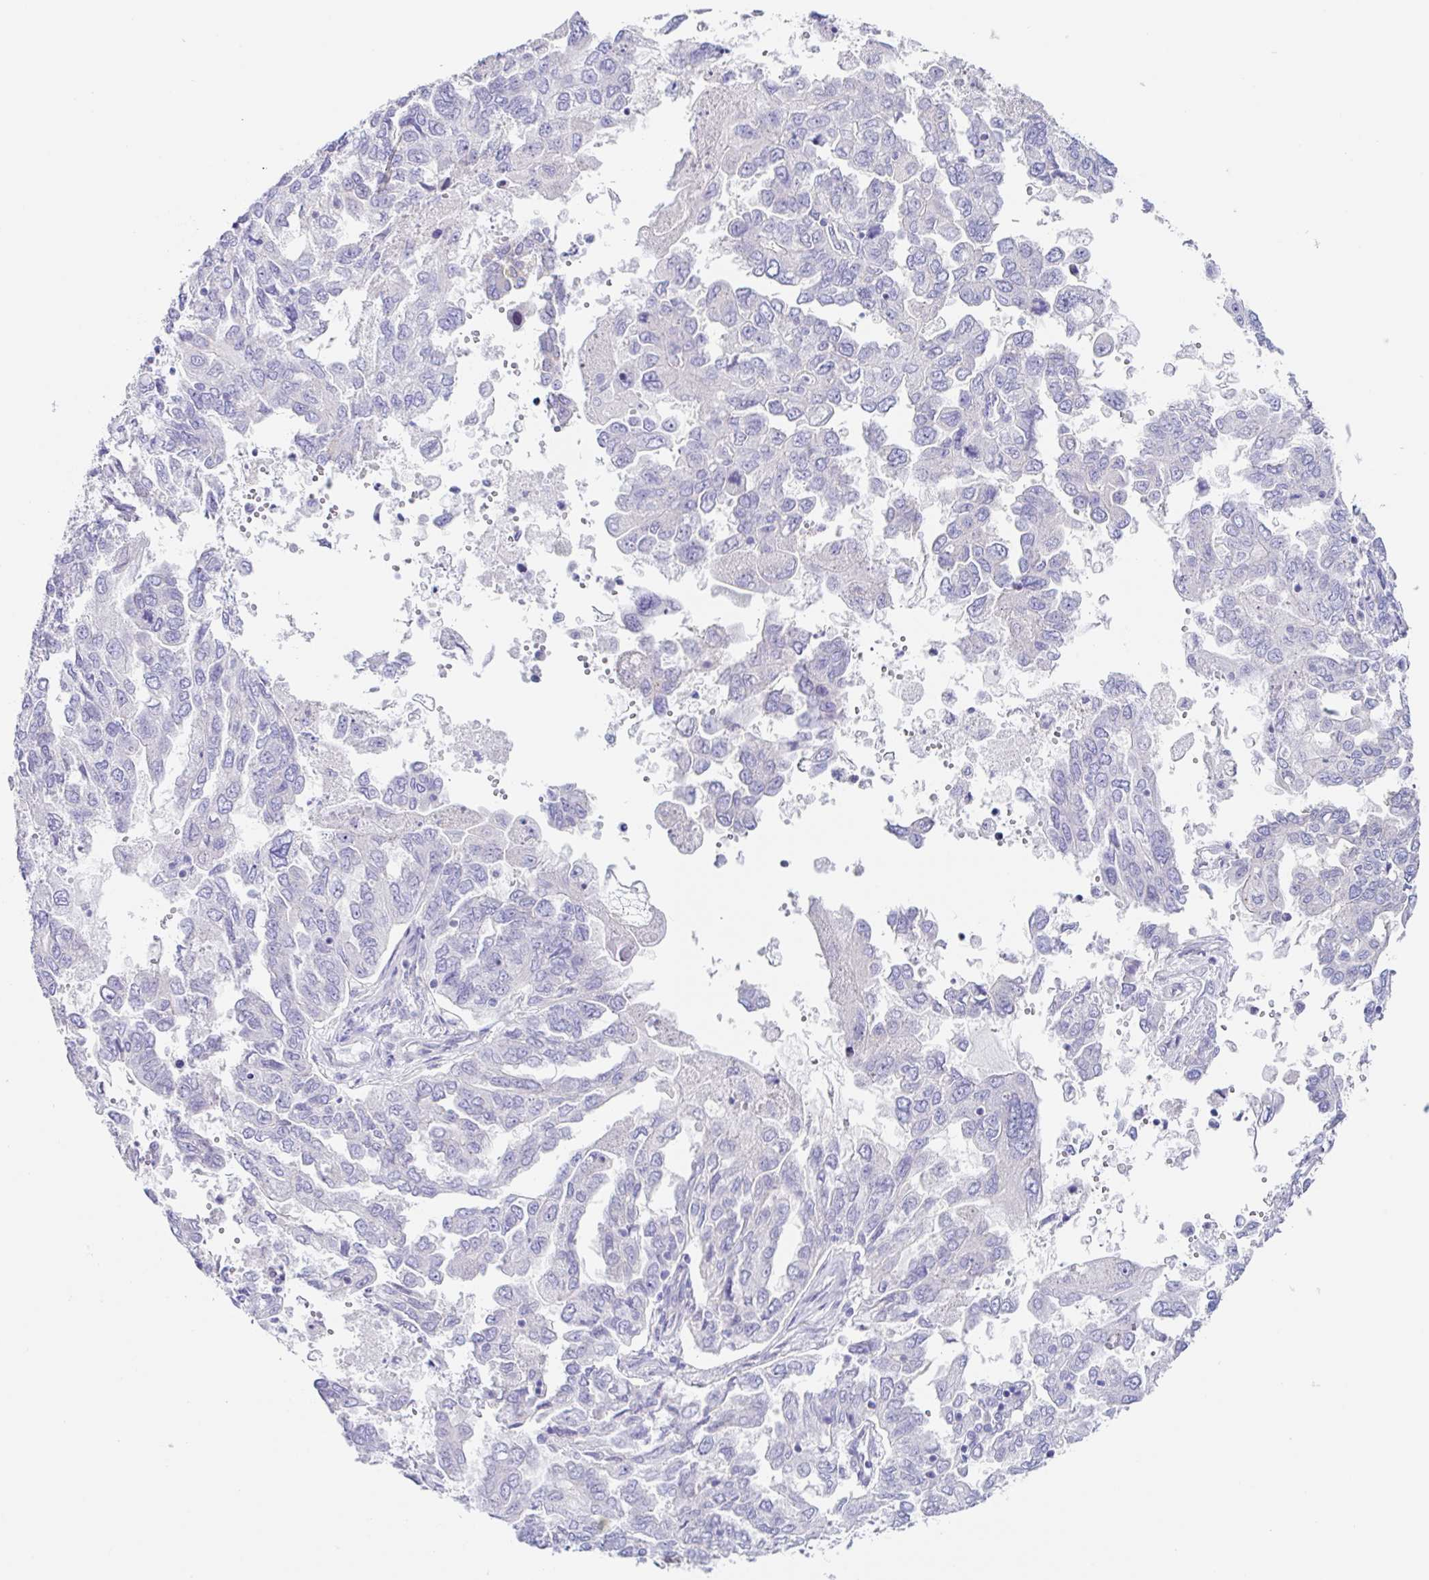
{"staining": {"intensity": "negative", "quantity": "none", "location": "none"}, "tissue": "ovarian cancer", "cell_type": "Tumor cells", "image_type": "cancer", "snomed": [{"axis": "morphology", "description": "Cystadenocarcinoma, serous, NOS"}, {"axis": "topography", "description": "Ovary"}], "caption": "Histopathology image shows no protein positivity in tumor cells of ovarian serous cystadenocarcinoma tissue.", "gene": "DCAF17", "patient": {"sex": "female", "age": 53}}